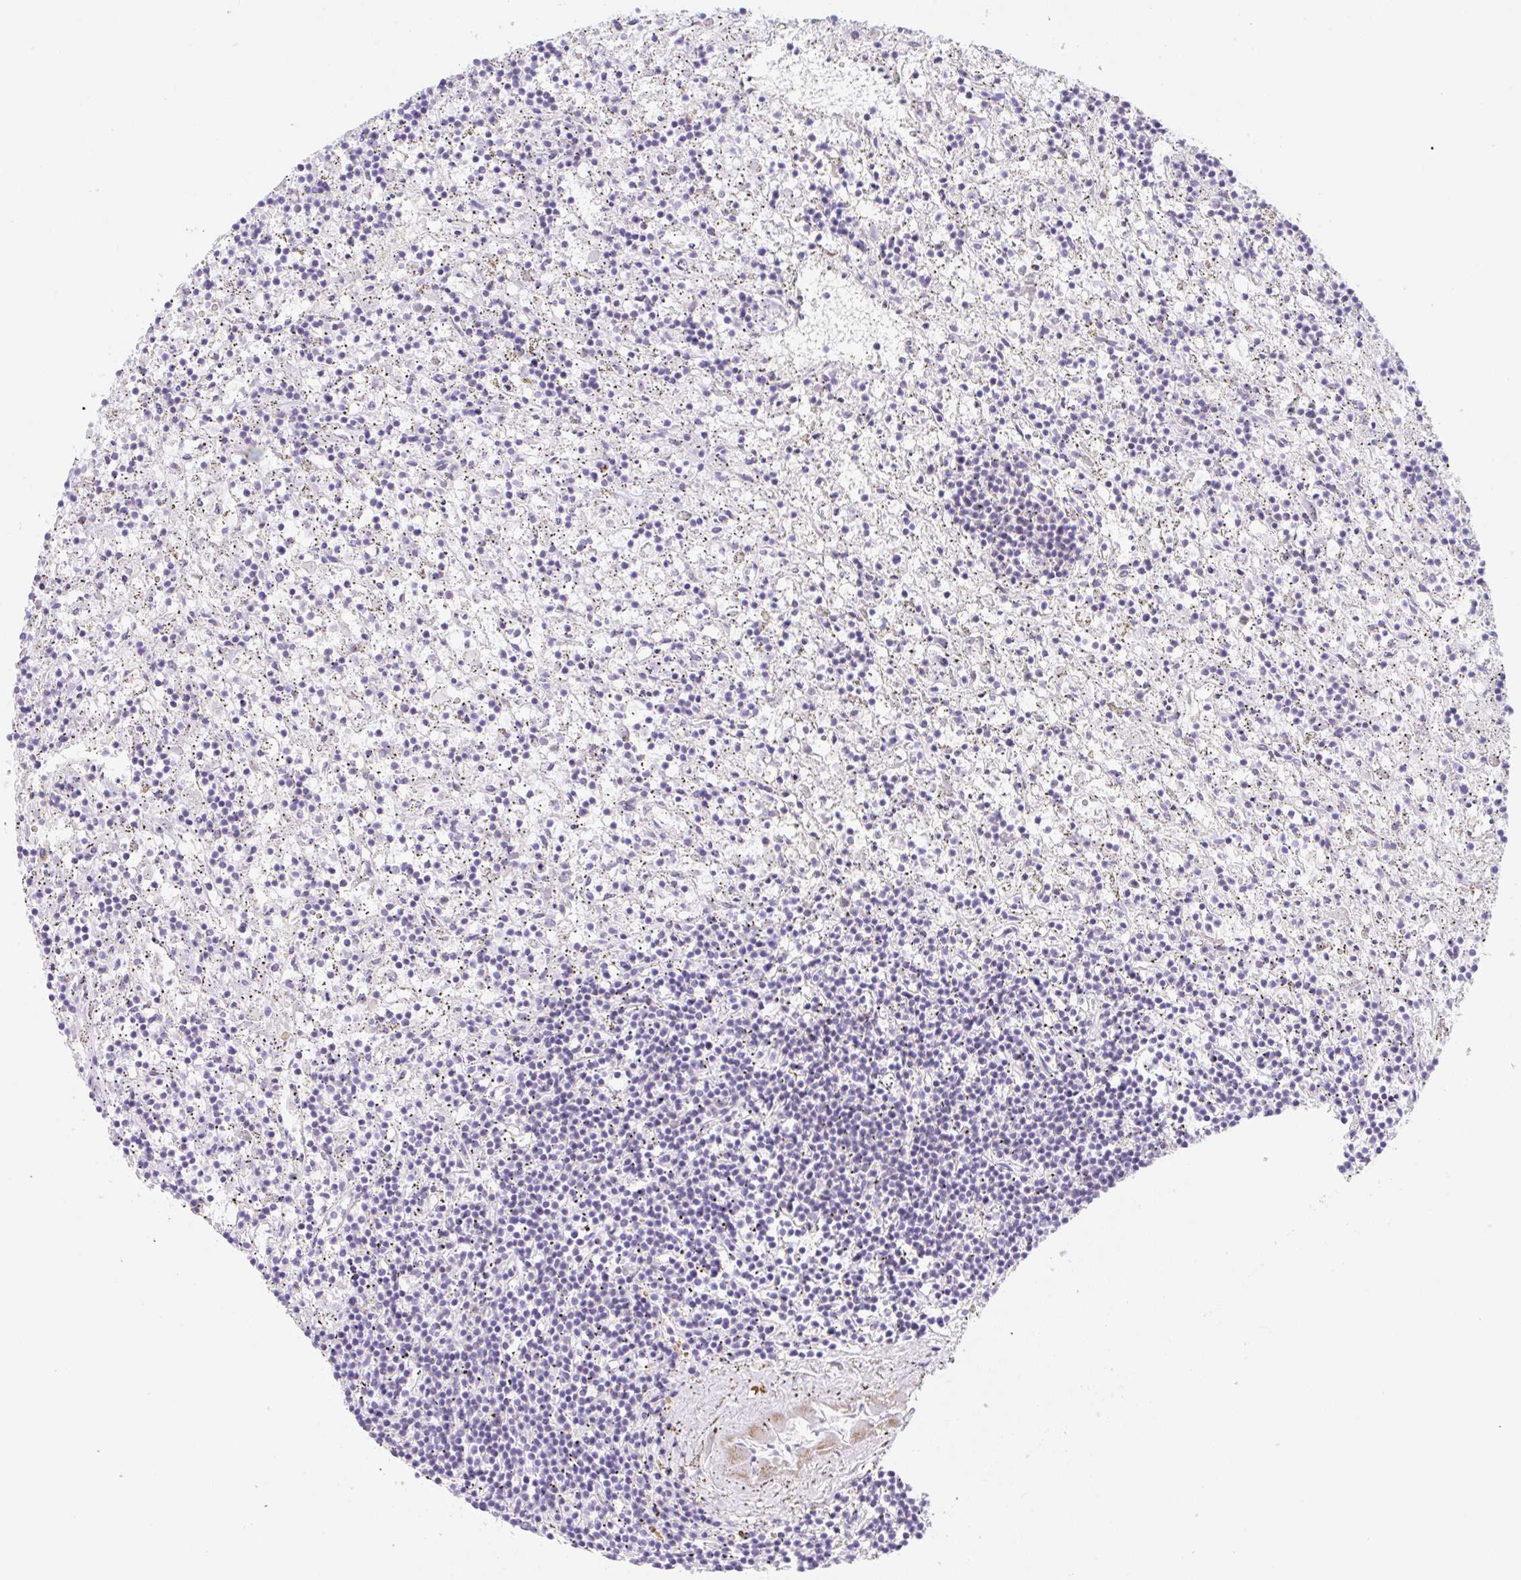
{"staining": {"intensity": "negative", "quantity": "none", "location": "none"}, "tissue": "lymphoma", "cell_type": "Tumor cells", "image_type": "cancer", "snomed": [{"axis": "morphology", "description": "Malignant lymphoma, non-Hodgkin's type, Low grade"}, {"axis": "topography", "description": "Spleen"}], "caption": "This image is of low-grade malignant lymphoma, non-Hodgkin's type stained with immunohistochemistry (IHC) to label a protein in brown with the nuclei are counter-stained blue. There is no expression in tumor cells.", "gene": "TBPL2", "patient": {"sex": "male", "age": 76}}